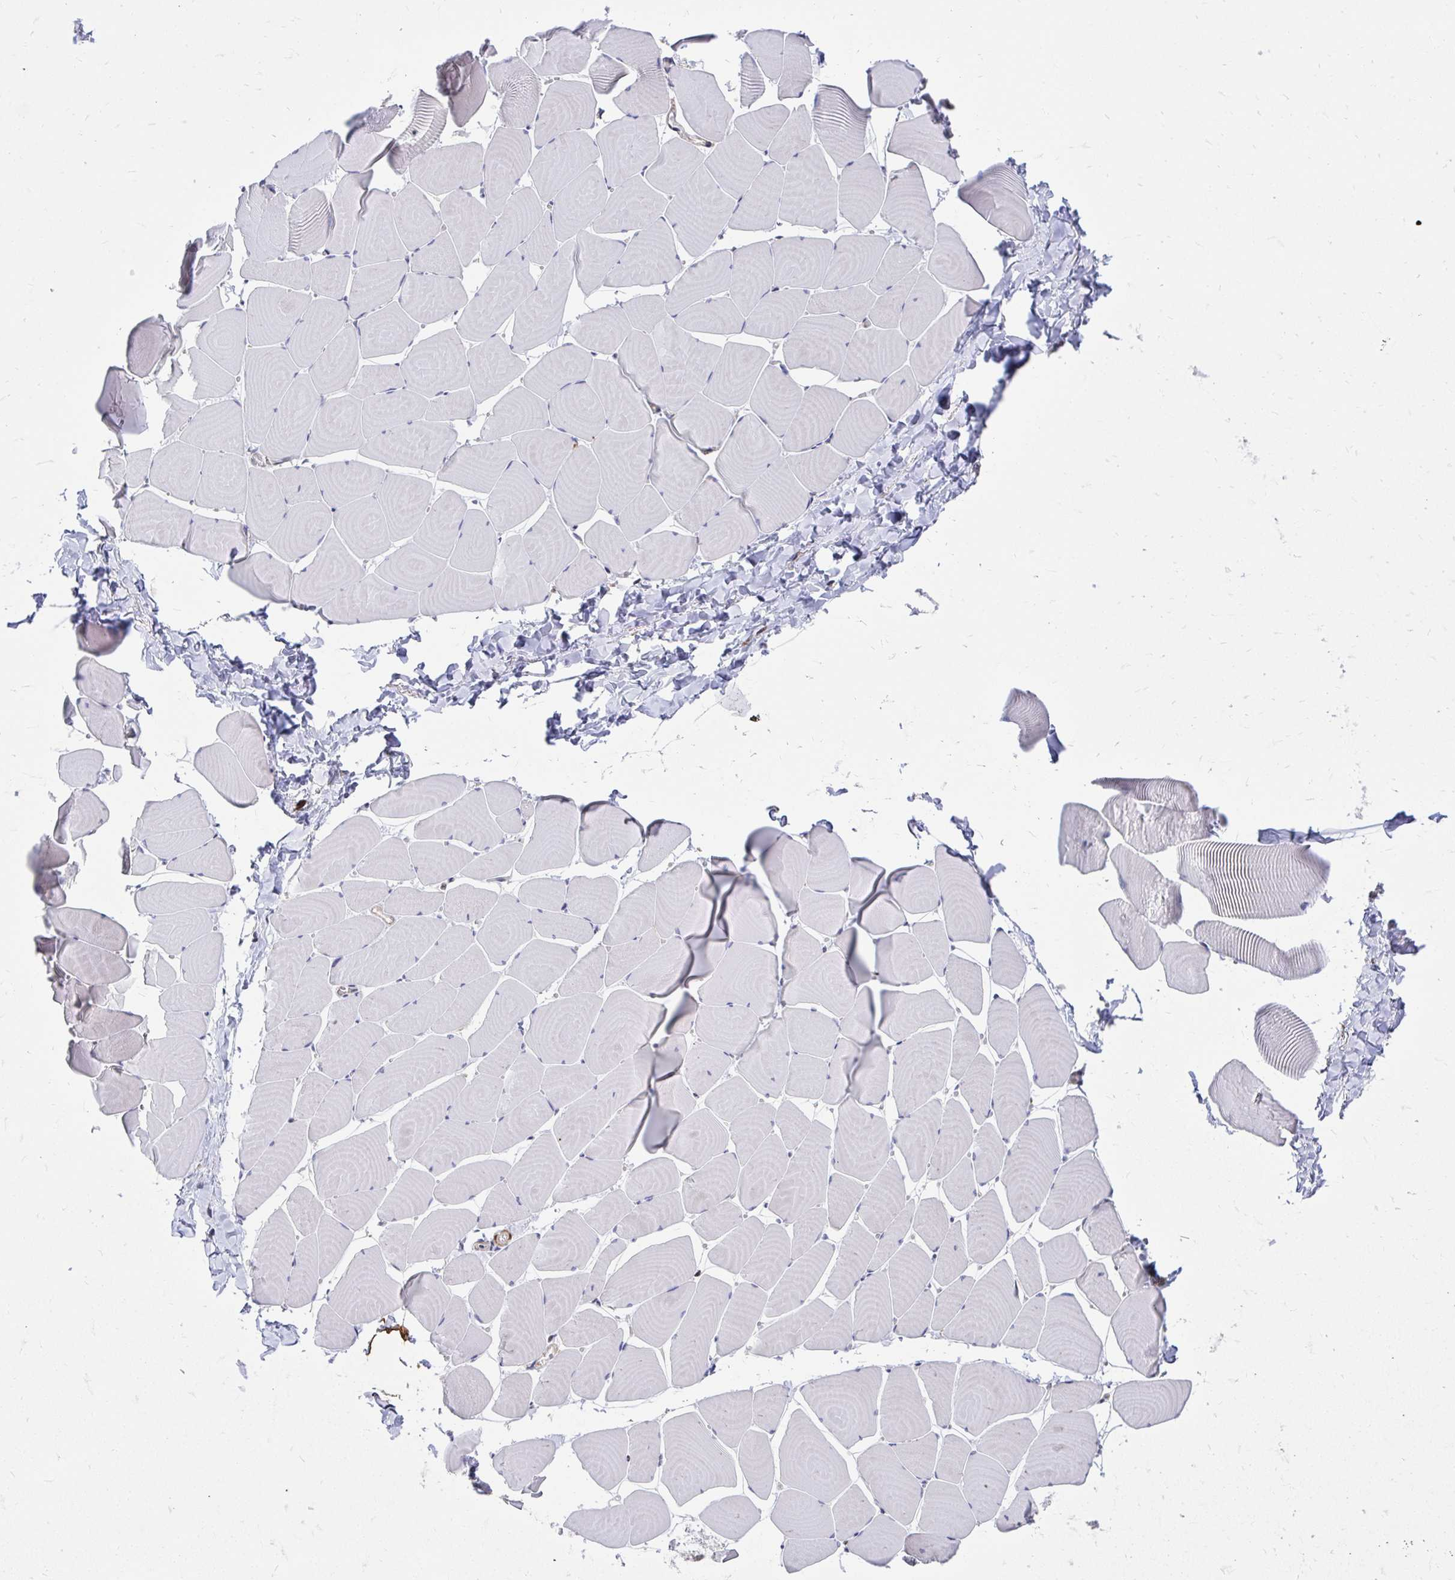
{"staining": {"intensity": "weak", "quantity": "<25%", "location": "cytoplasmic/membranous"}, "tissue": "skeletal muscle", "cell_type": "Myocytes", "image_type": "normal", "snomed": [{"axis": "morphology", "description": "Normal tissue, NOS"}, {"axis": "topography", "description": "Skeletal muscle"}], "caption": "Immunohistochemistry (IHC) image of normal skeletal muscle: skeletal muscle stained with DAB displays no significant protein expression in myocytes. The staining is performed using DAB (3,3'-diaminobenzidine) brown chromogen with nuclei counter-stained in using hematoxylin.", "gene": "CDKL1", "patient": {"sex": "male", "age": 25}}